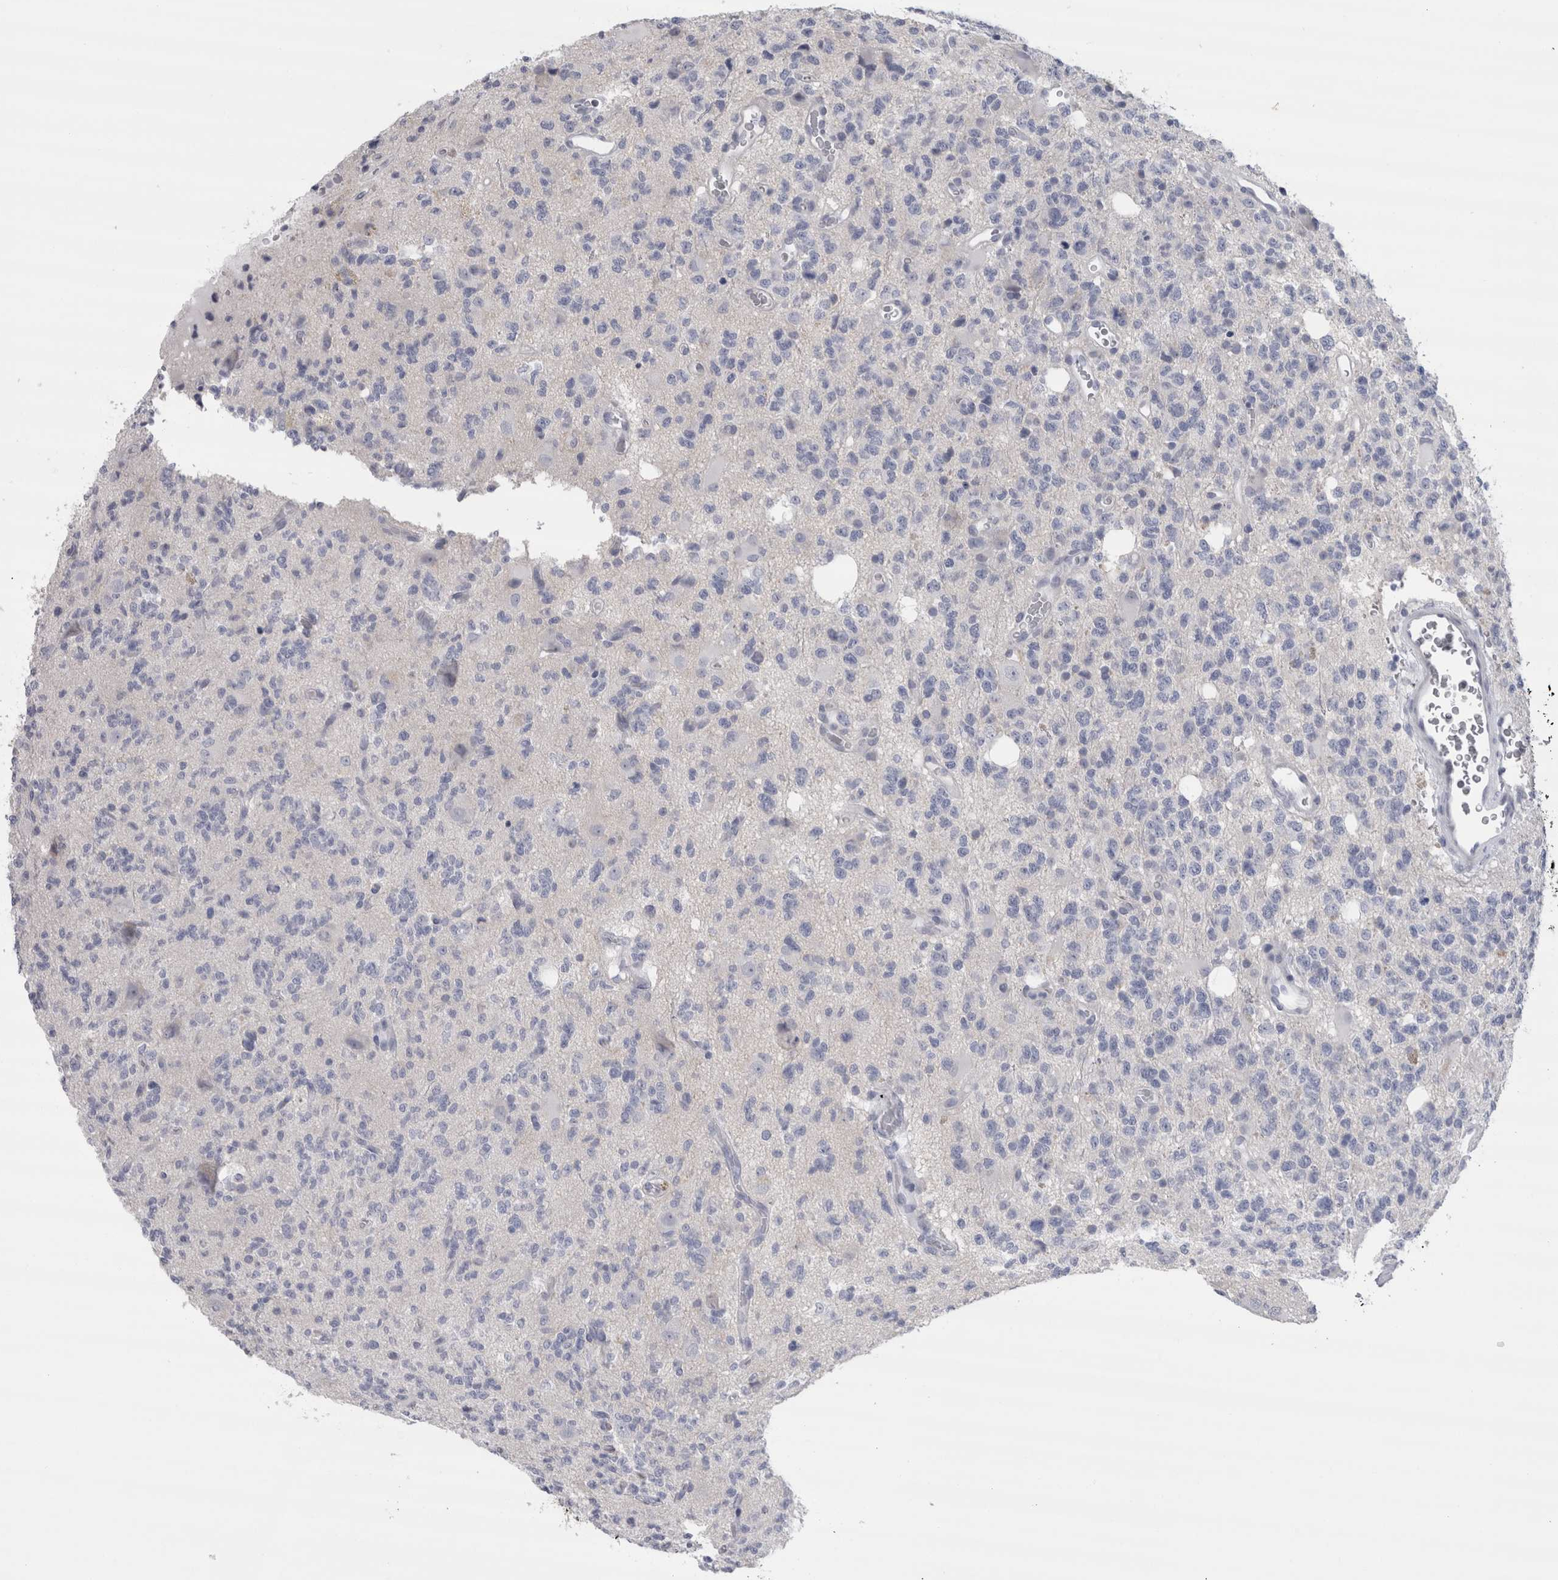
{"staining": {"intensity": "negative", "quantity": "none", "location": "none"}, "tissue": "glioma", "cell_type": "Tumor cells", "image_type": "cancer", "snomed": [{"axis": "morphology", "description": "Glioma, malignant, High grade"}, {"axis": "topography", "description": "Brain"}], "caption": "Tumor cells show no significant protein staining in glioma.", "gene": "CDH17", "patient": {"sex": "female", "age": 62}}